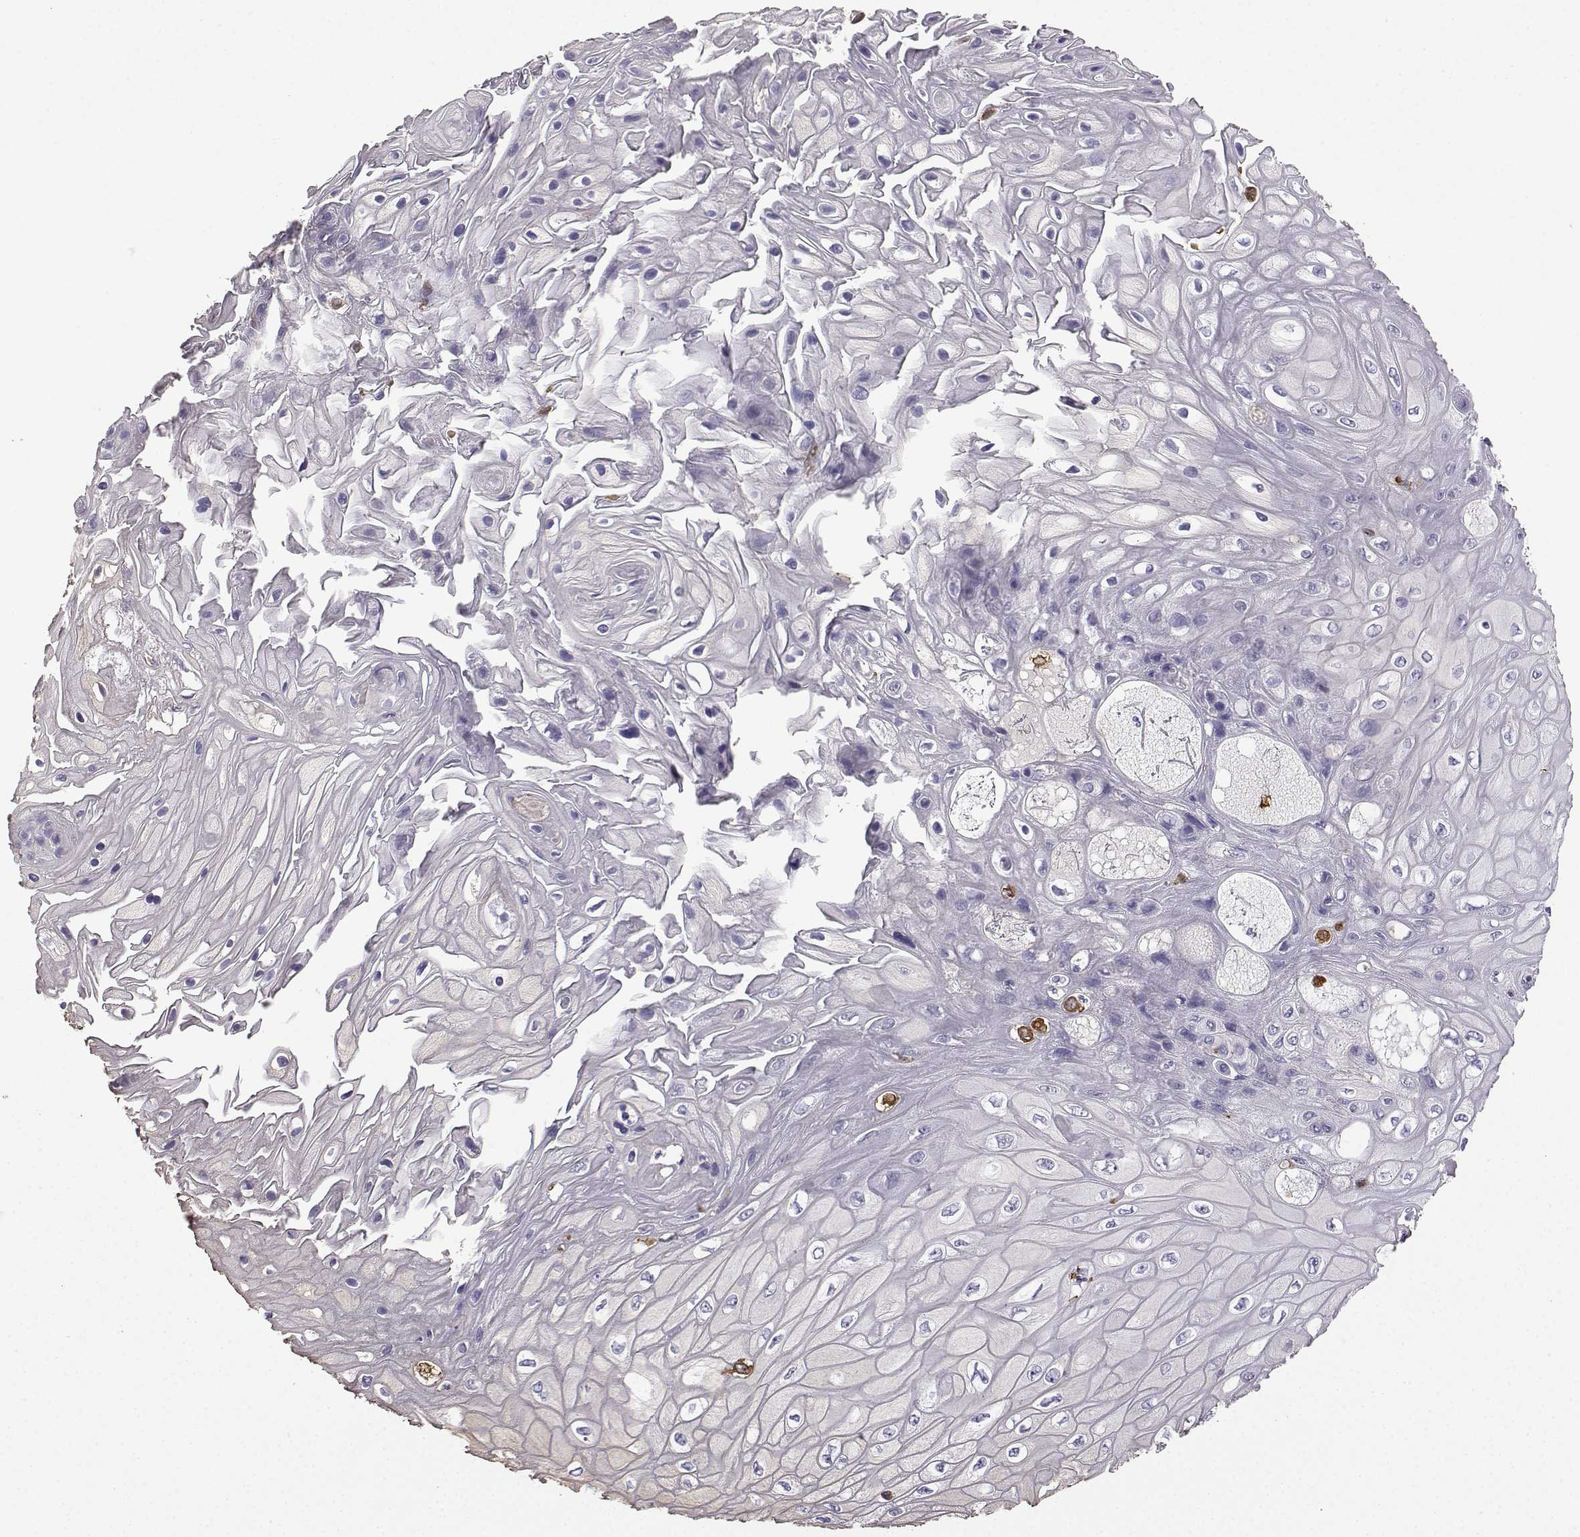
{"staining": {"intensity": "negative", "quantity": "none", "location": "none"}, "tissue": "skin cancer", "cell_type": "Tumor cells", "image_type": "cancer", "snomed": [{"axis": "morphology", "description": "Squamous cell carcinoma, NOS"}, {"axis": "topography", "description": "Skin"}], "caption": "An image of human skin cancer is negative for staining in tumor cells.", "gene": "DOCK10", "patient": {"sex": "male", "age": 62}}